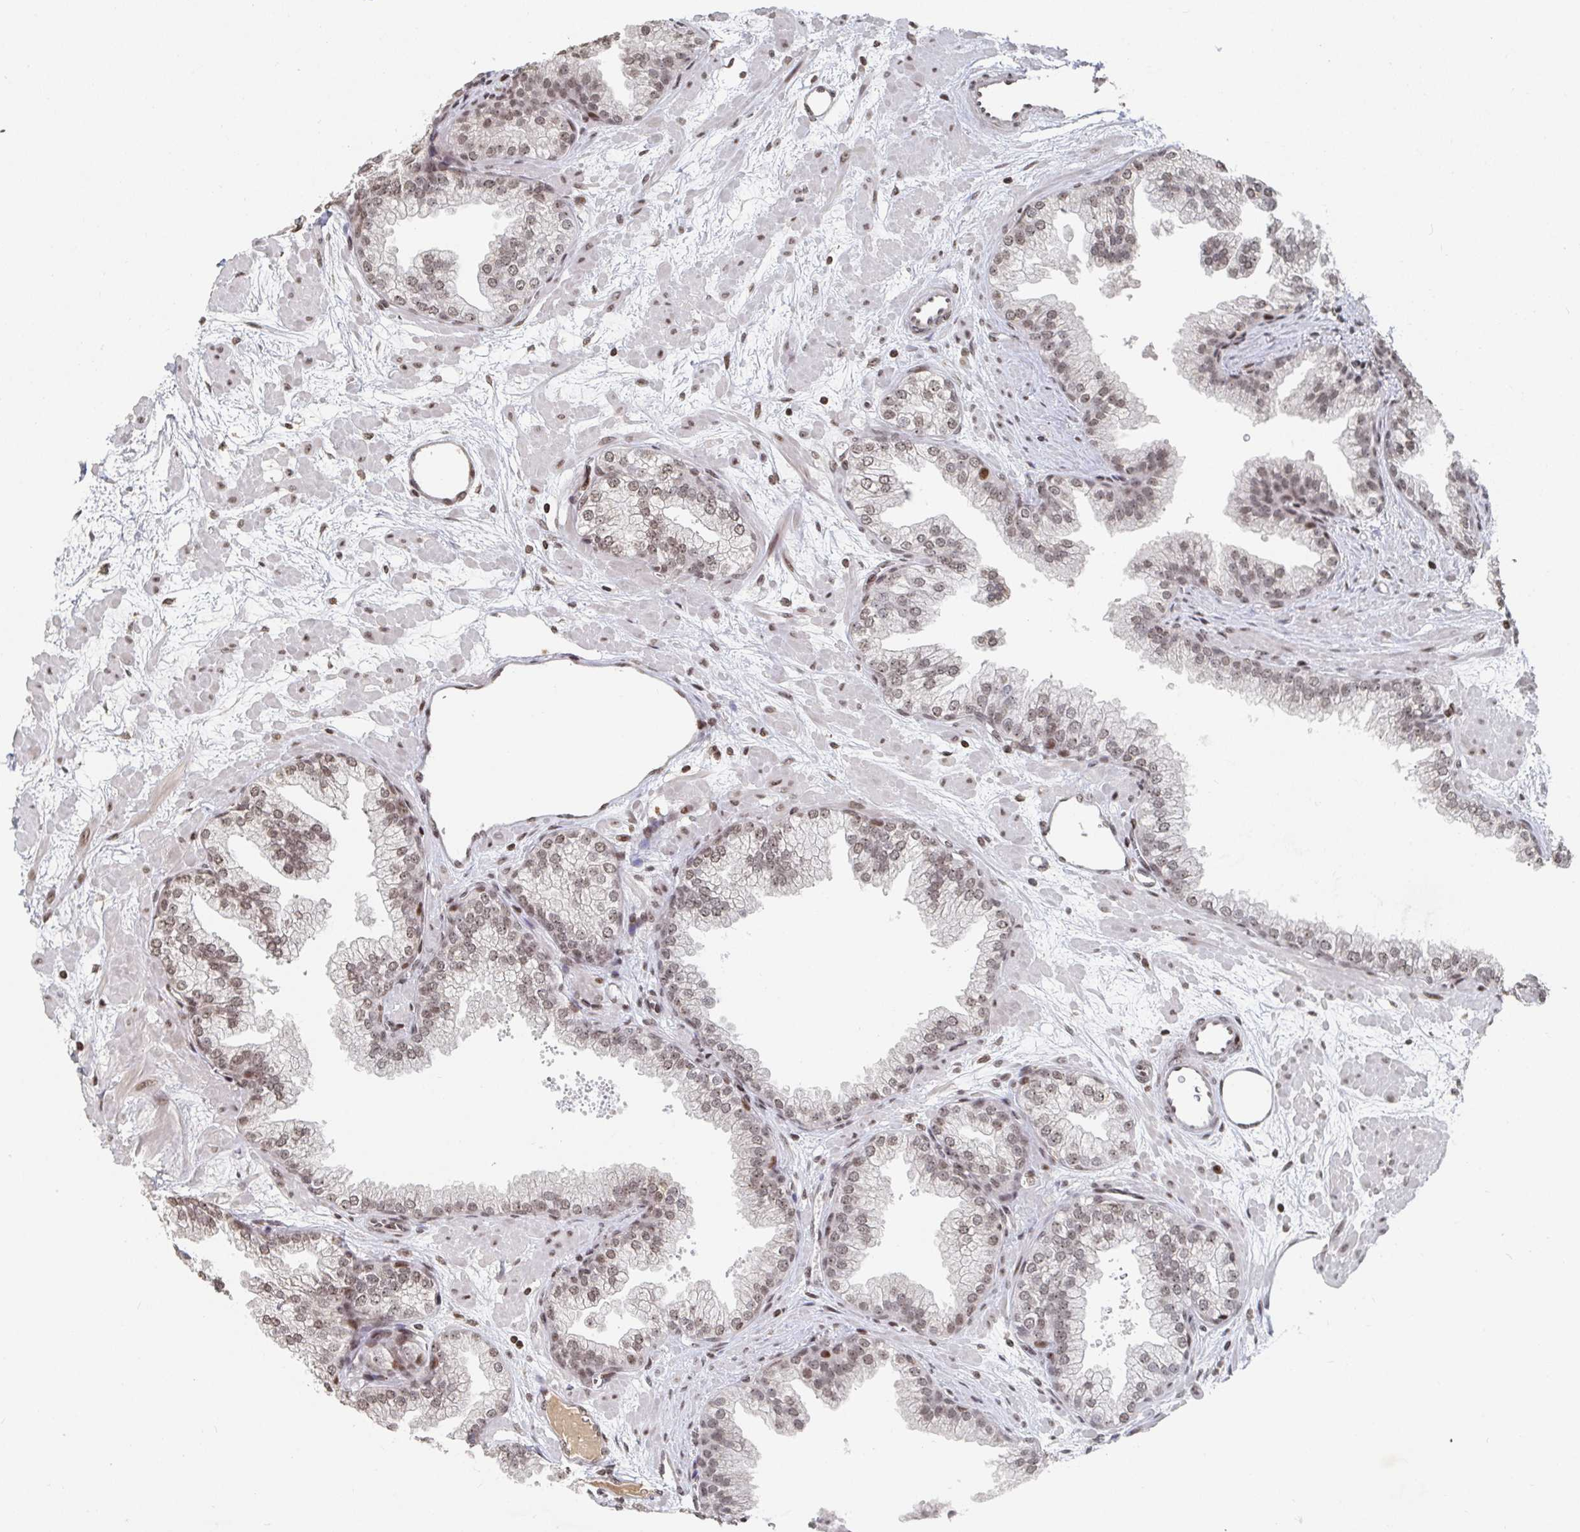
{"staining": {"intensity": "moderate", "quantity": ">75%", "location": "nuclear"}, "tissue": "prostate", "cell_type": "Glandular cells", "image_type": "normal", "snomed": [{"axis": "morphology", "description": "Normal tissue, NOS"}, {"axis": "topography", "description": "Prostate"}], "caption": "Moderate nuclear expression for a protein is appreciated in about >75% of glandular cells of unremarkable prostate using IHC.", "gene": "ZDHHC12", "patient": {"sex": "male", "age": 37}}